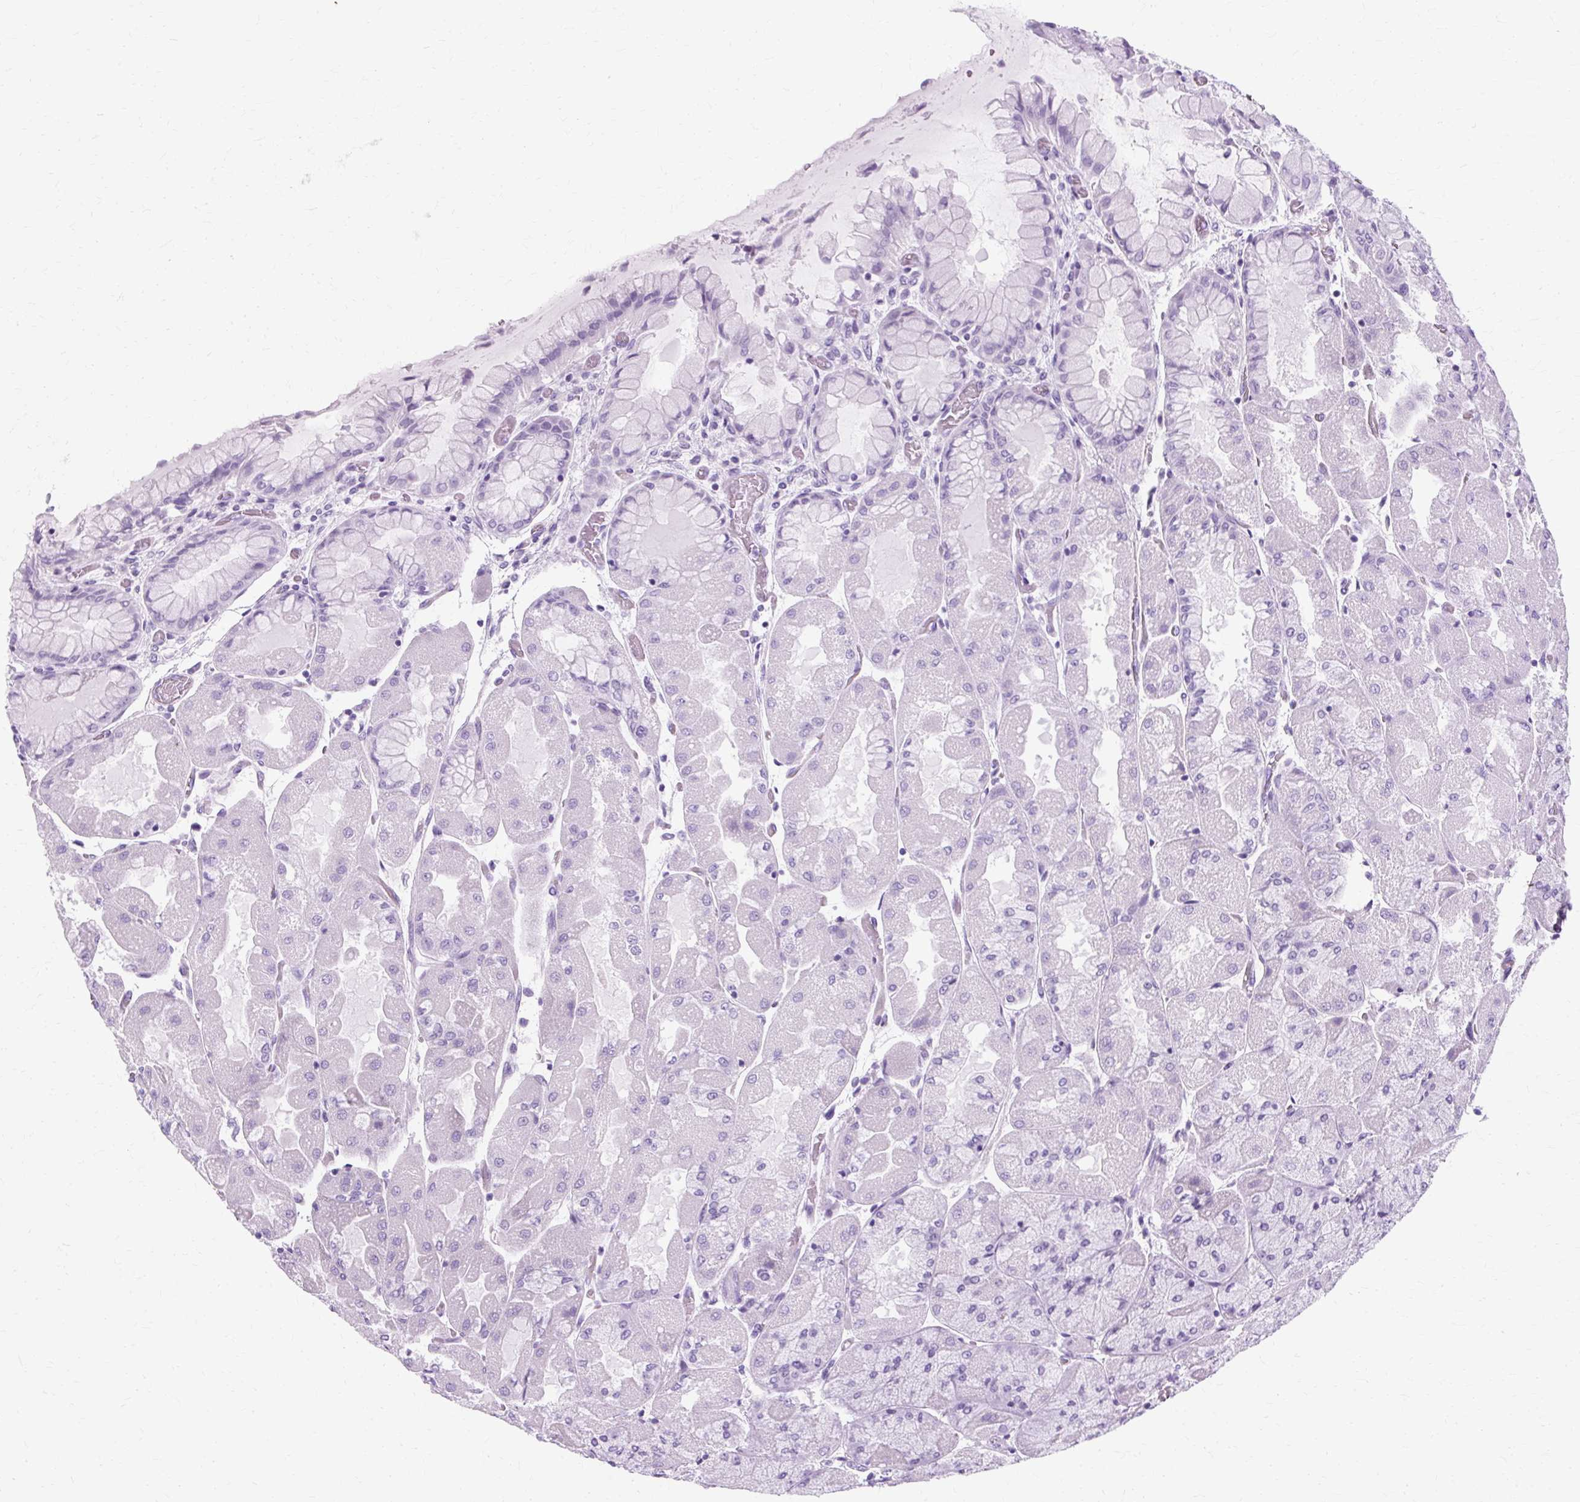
{"staining": {"intensity": "negative", "quantity": "none", "location": "none"}, "tissue": "stomach", "cell_type": "Glandular cells", "image_type": "normal", "snomed": [{"axis": "morphology", "description": "Normal tissue, NOS"}, {"axis": "topography", "description": "Stomach"}], "caption": "DAB (3,3'-diaminobenzidine) immunohistochemical staining of benign human stomach displays no significant staining in glandular cells.", "gene": "TMEM89", "patient": {"sex": "female", "age": 61}}